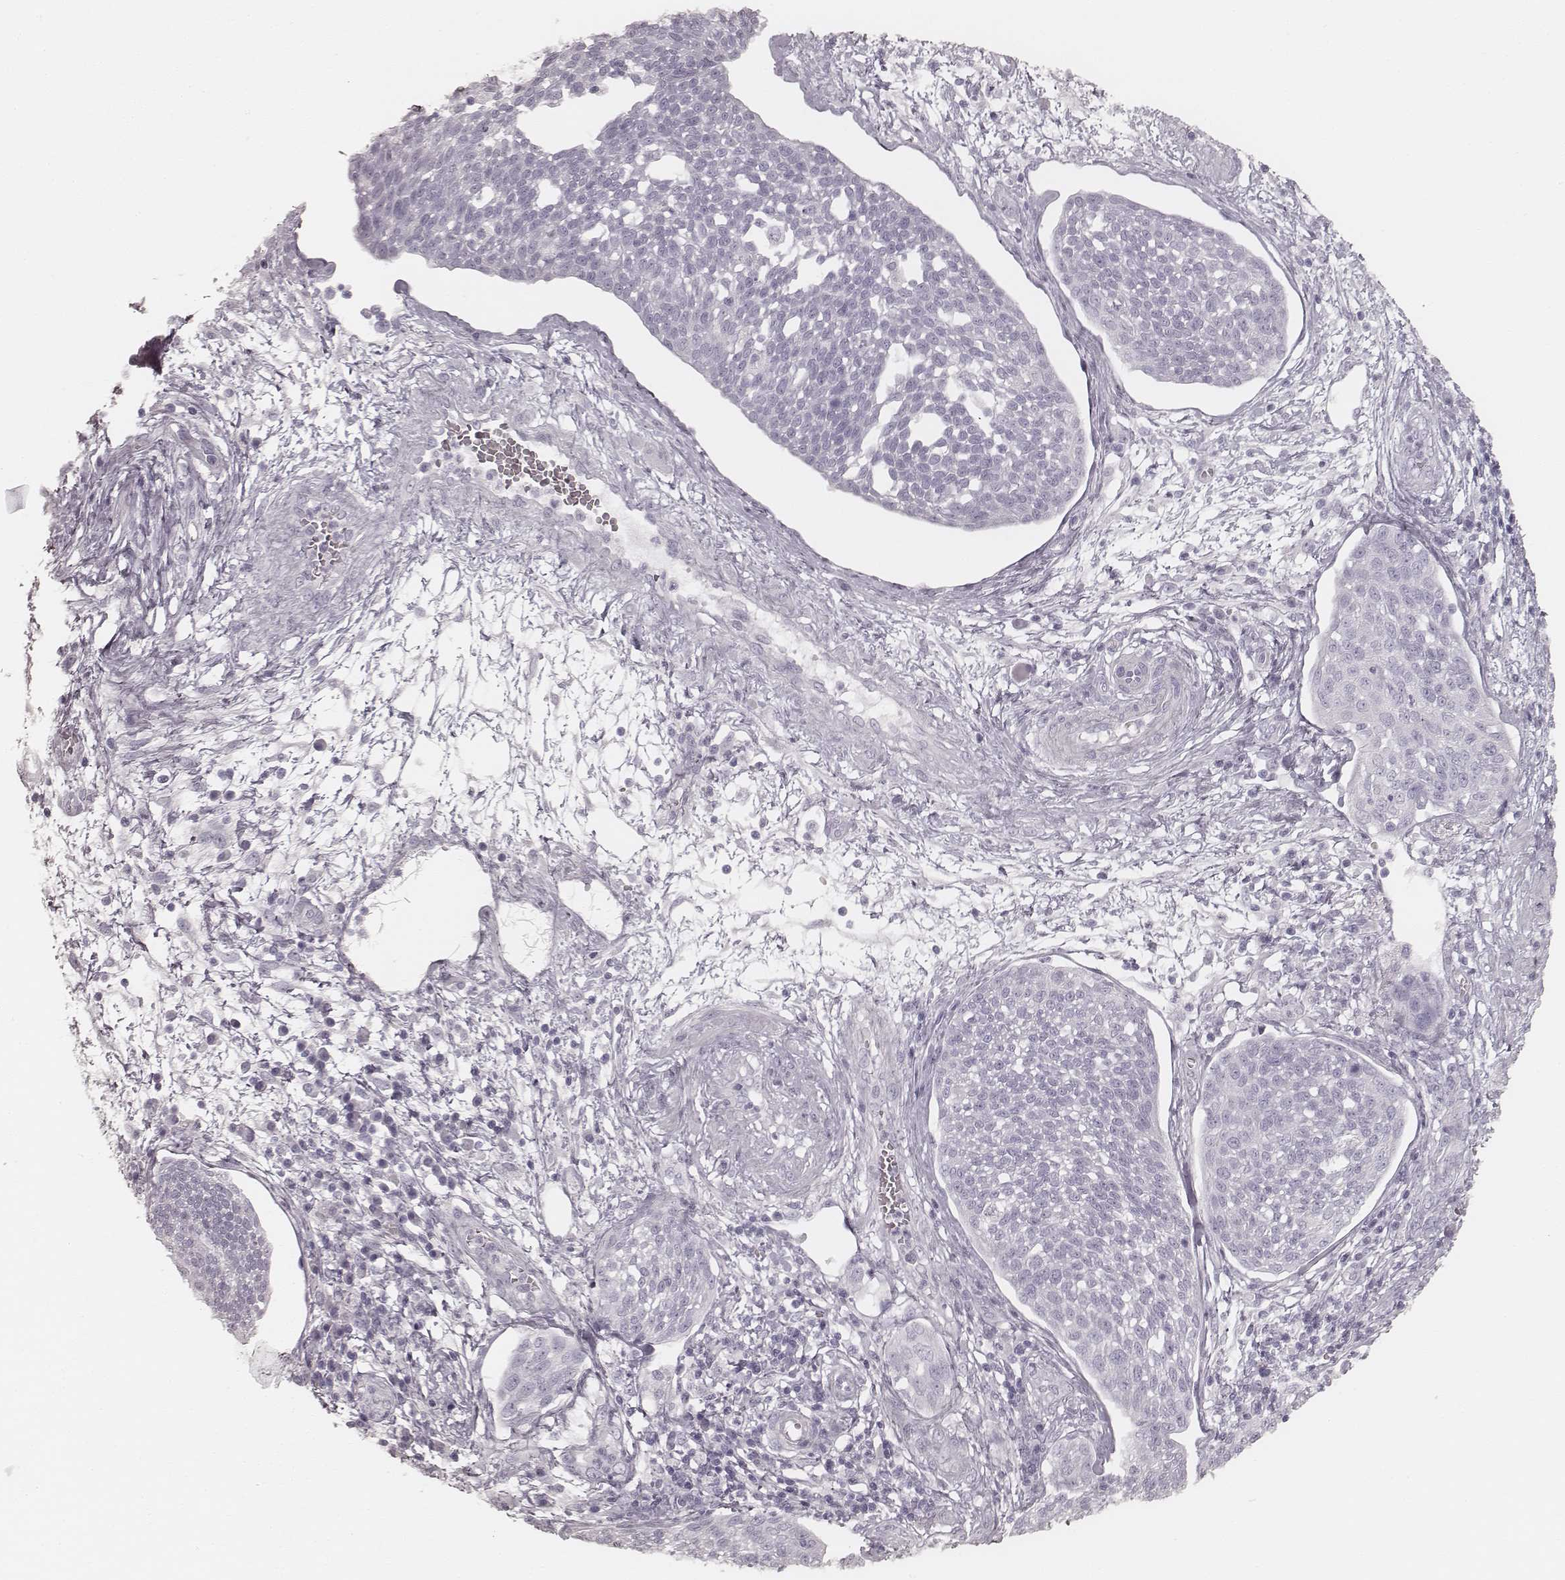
{"staining": {"intensity": "negative", "quantity": "none", "location": "none"}, "tissue": "cervical cancer", "cell_type": "Tumor cells", "image_type": "cancer", "snomed": [{"axis": "morphology", "description": "Squamous cell carcinoma, NOS"}, {"axis": "topography", "description": "Cervix"}], "caption": "Immunohistochemistry (IHC) image of neoplastic tissue: human cervical cancer (squamous cell carcinoma) stained with DAB shows no significant protein positivity in tumor cells.", "gene": "KRT34", "patient": {"sex": "female", "age": 34}}